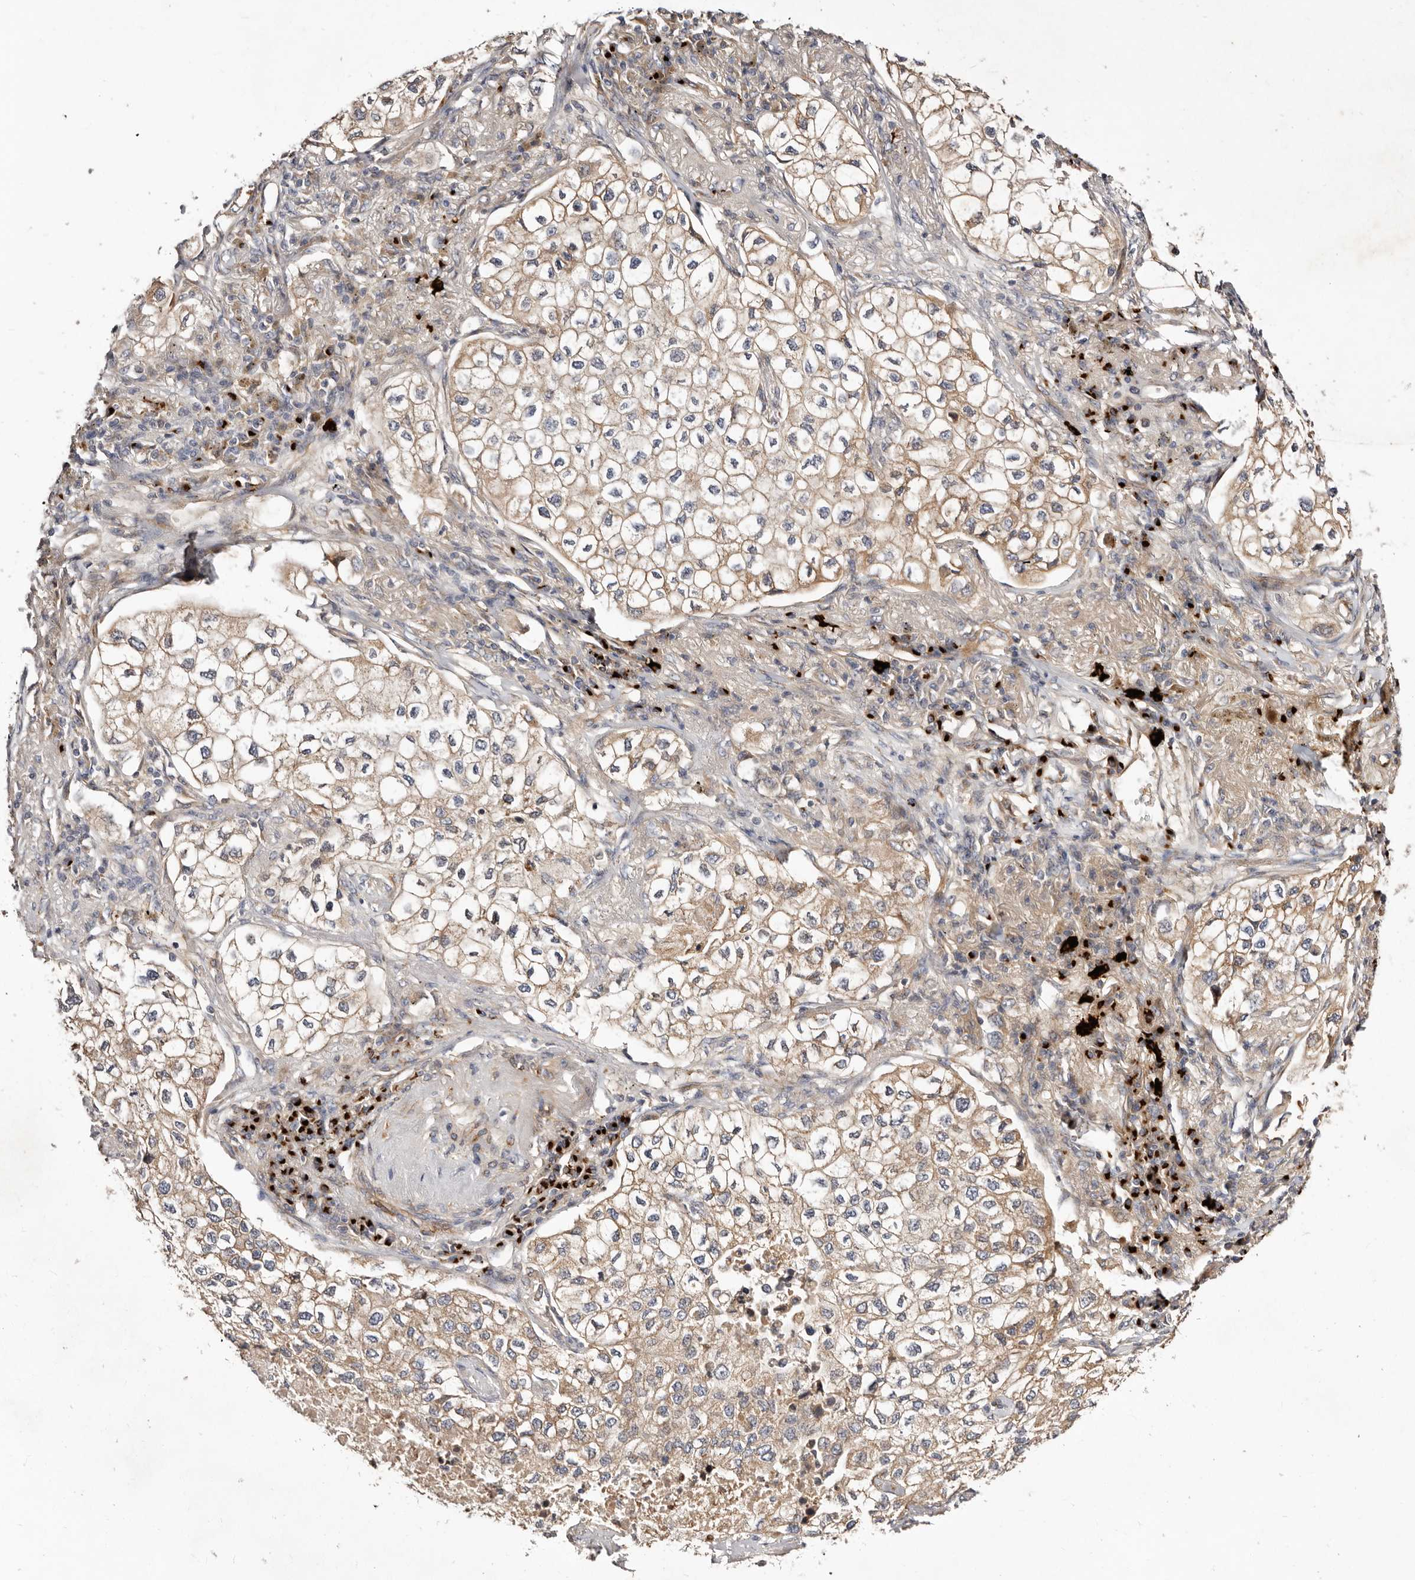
{"staining": {"intensity": "weak", "quantity": ">75%", "location": "cytoplasmic/membranous"}, "tissue": "lung cancer", "cell_type": "Tumor cells", "image_type": "cancer", "snomed": [{"axis": "morphology", "description": "Adenocarcinoma, NOS"}, {"axis": "topography", "description": "Lung"}], "caption": "Adenocarcinoma (lung) tissue reveals weak cytoplasmic/membranous positivity in about >75% of tumor cells, visualized by immunohistochemistry. The protein of interest is shown in brown color, while the nuclei are stained blue.", "gene": "DACT2", "patient": {"sex": "male", "age": 63}}